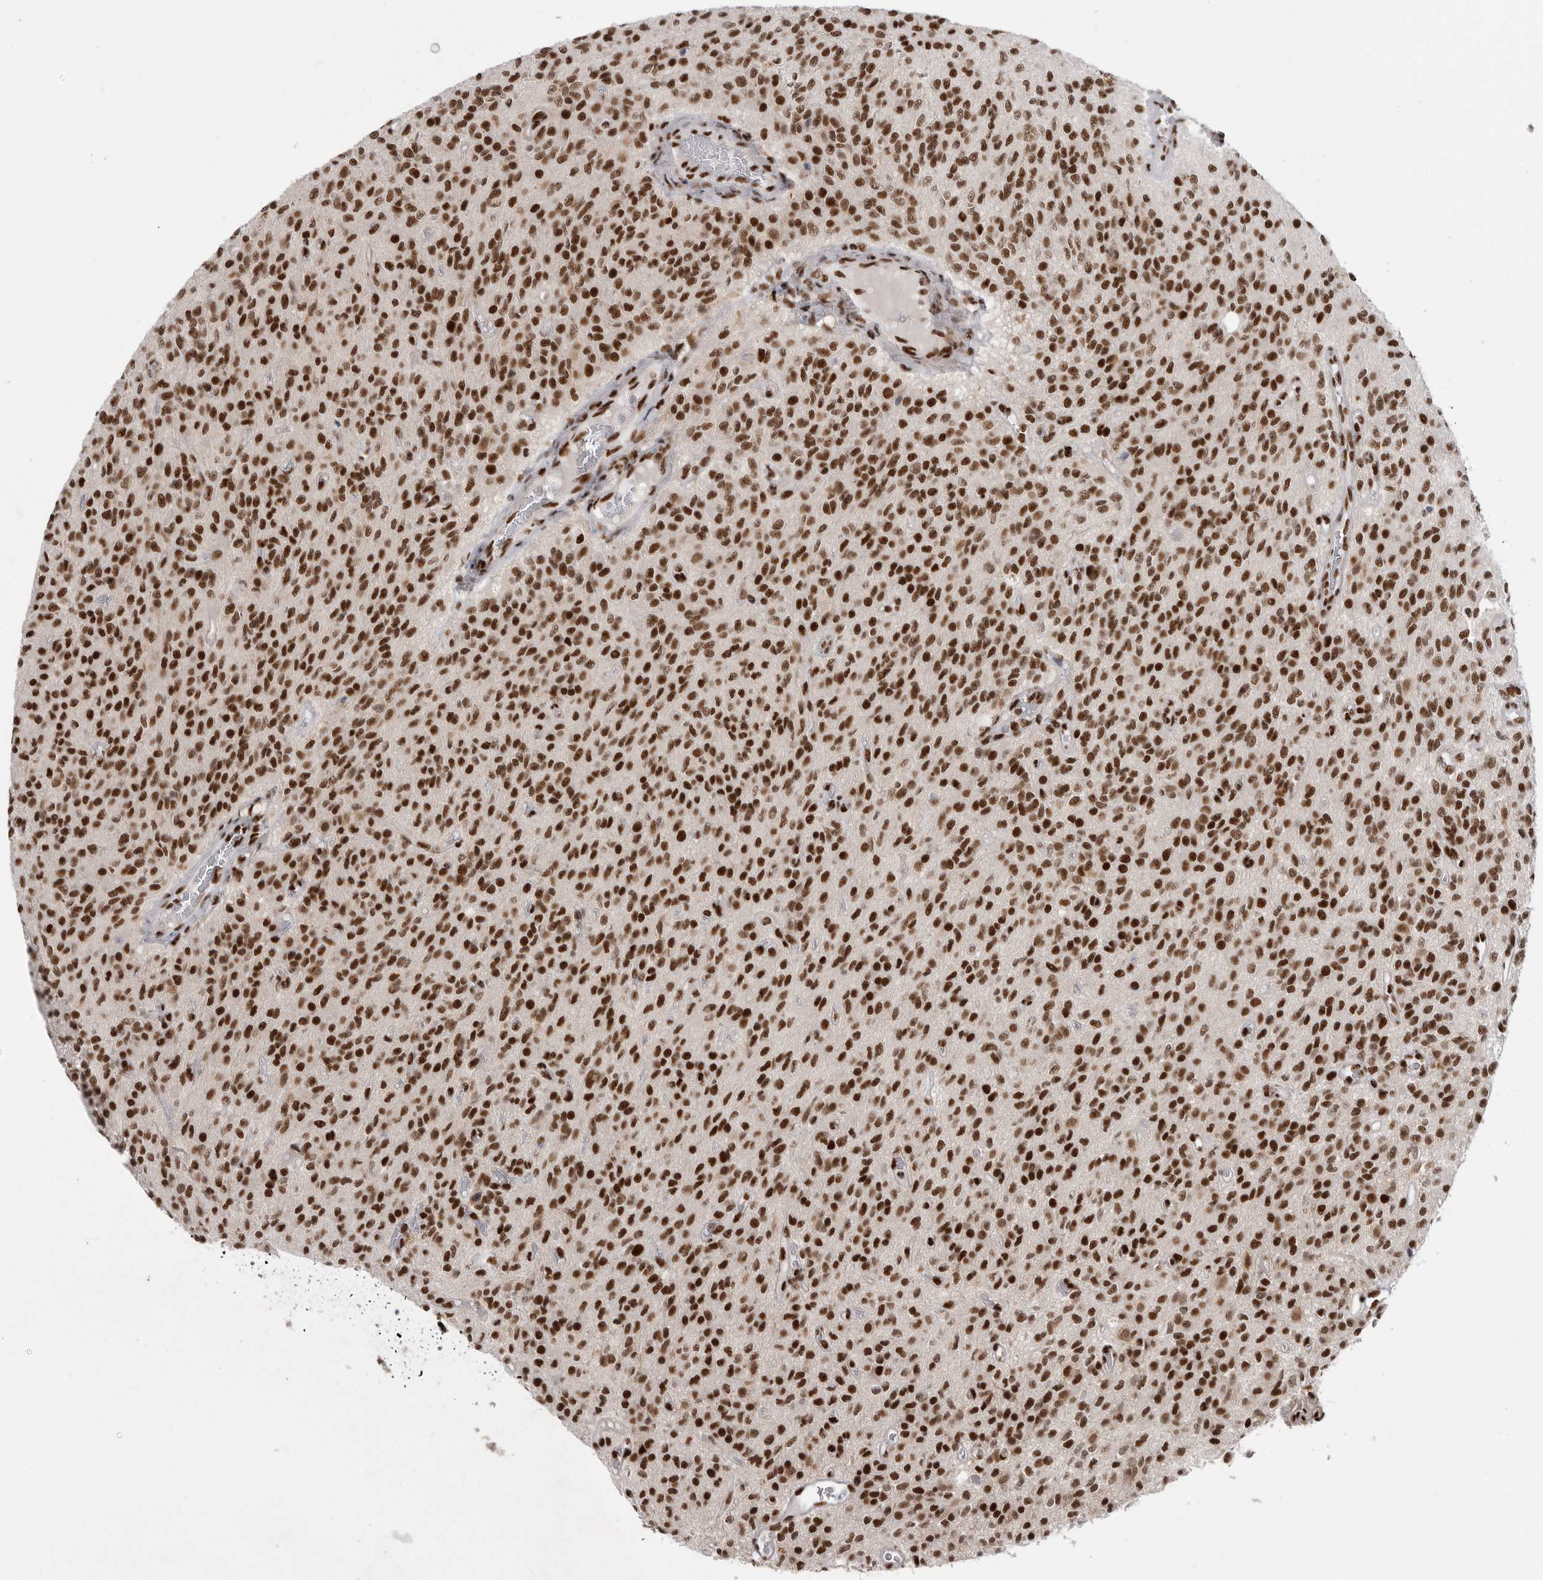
{"staining": {"intensity": "strong", "quantity": ">75%", "location": "nuclear"}, "tissue": "glioma", "cell_type": "Tumor cells", "image_type": "cancer", "snomed": [{"axis": "morphology", "description": "Glioma, malignant, High grade"}, {"axis": "topography", "description": "Brain"}], "caption": "A brown stain shows strong nuclear staining of a protein in human glioma tumor cells.", "gene": "PPP1R8", "patient": {"sex": "male", "age": 34}}